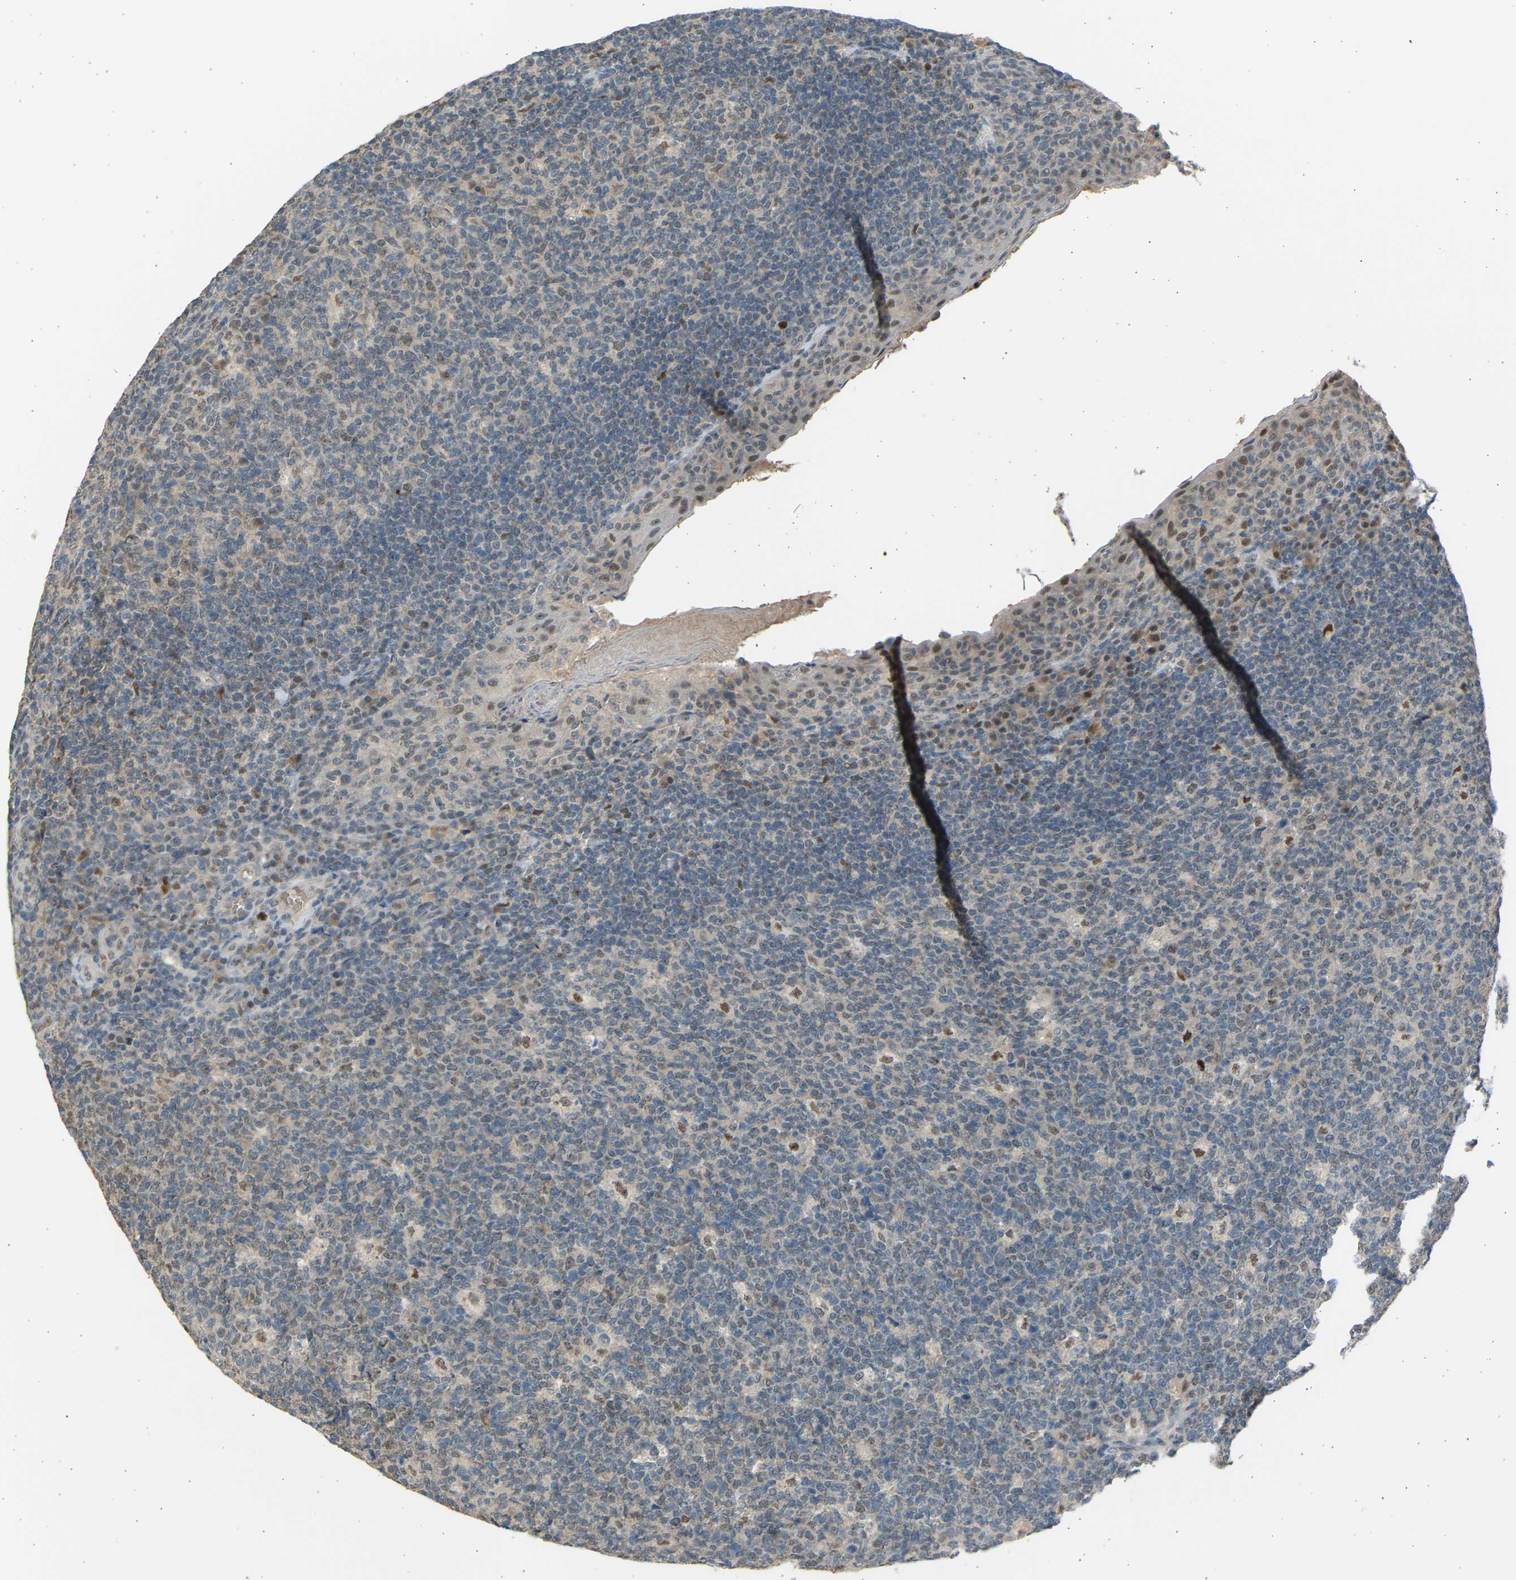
{"staining": {"intensity": "weak", "quantity": "<25%", "location": "nuclear"}, "tissue": "tonsil", "cell_type": "Germinal center cells", "image_type": "normal", "snomed": [{"axis": "morphology", "description": "Normal tissue, NOS"}, {"axis": "topography", "description": "Tonsil"}], "caption": "Immunohistochemistry histopathology image of normal human tonsil stained for a protein (brown), which displays no expression in germinal center cells.", "gene": "BIRC2", "patient": {"sex": "male", "age": 17}}